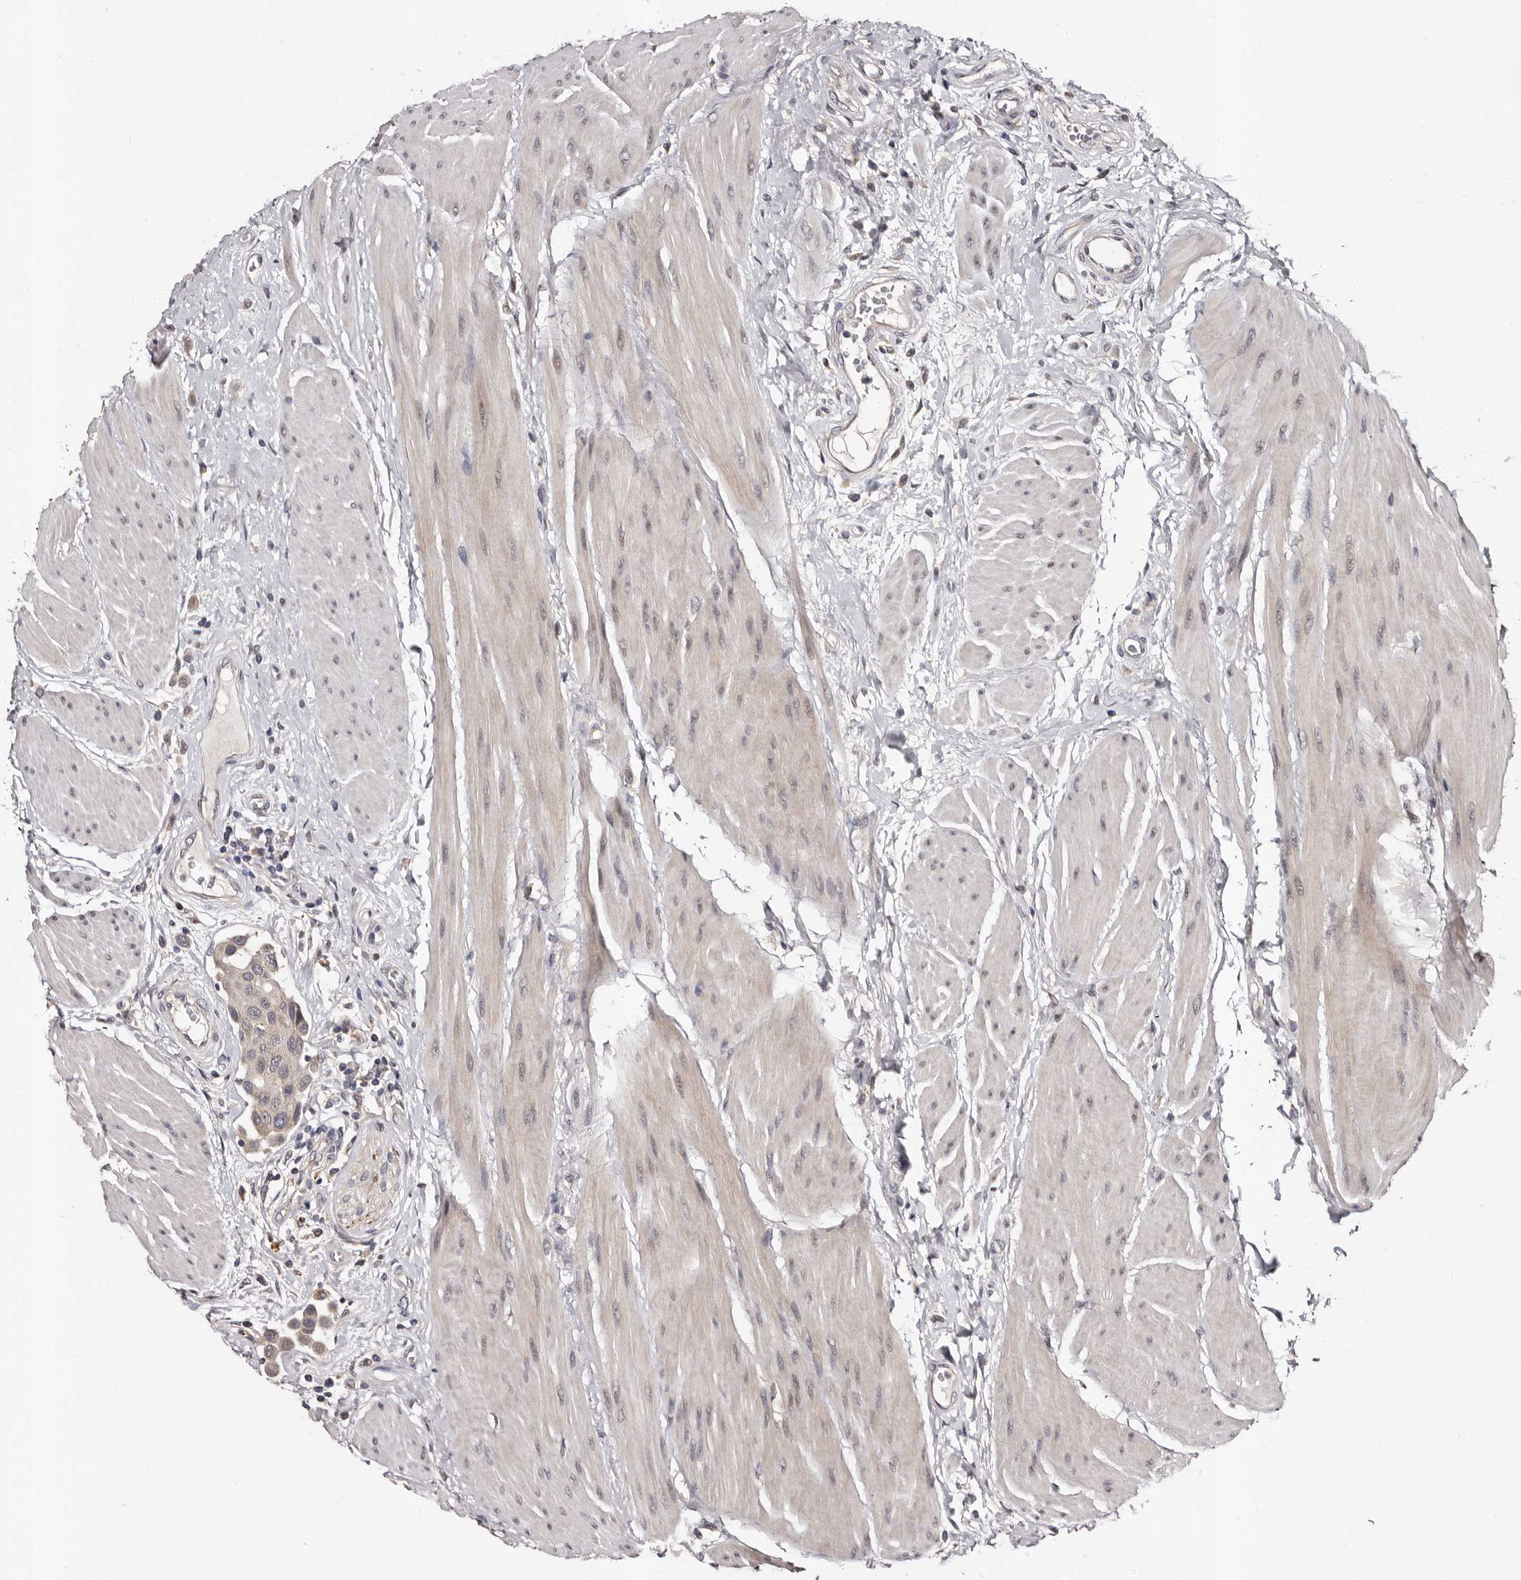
{"staining": {"intensity": "negative", "quantity": "none", "location": "none"}, "tissue": "urothelial cancer", "cell_type": "Tumor cells", "image_type": "cancer", "snomed": [{"axis": "morphology", "description": "Urothelial carcinoma, High grade"}, {"axis": "topography", "description": "Urinary bladder"}], "caption": "An IHC histopathology image of urothelial cancer is shown. There is no staining in tumor cells of urothelial cancer.", "gene": "FAM91A1", "patient": {"sex": "male", "age": 50}}